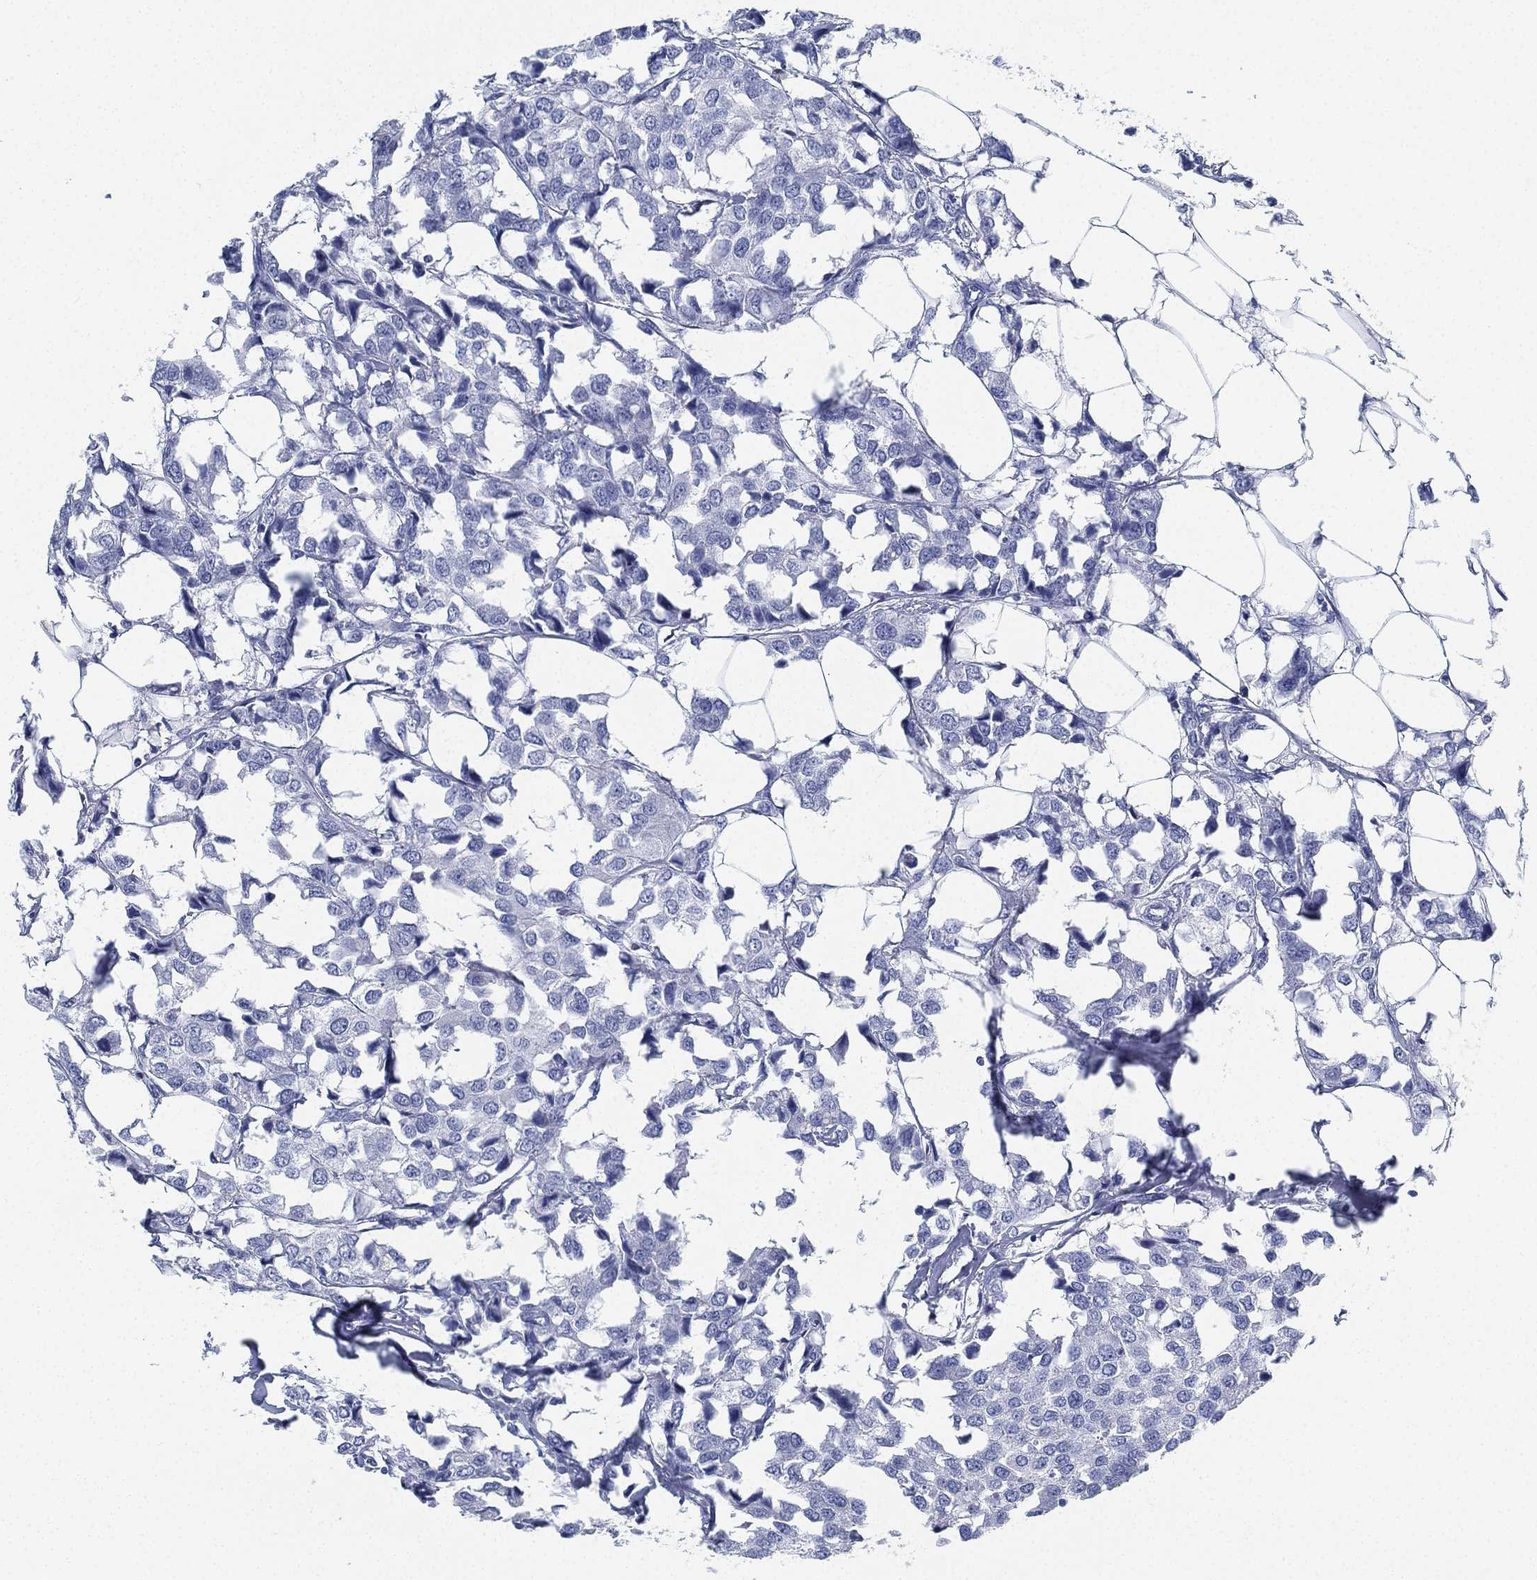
{"staining": {"intensity": "negative", "quantity": "none", "location": "none"}, "tissue": "breast cancer", "cell_type": "Tumor cells", "image_type": "cancer", "snomed": [{"axis": "morphology", "description": "Duct carcinoma"}, {"axis": "topography", "description": "Breast"}], "caption": "There is no significant staining in tumor cells of breast cancer (invasive ductal carcinoma).", "gene": "DEFB121", "patient": {"sex": "female", "age": 80}}